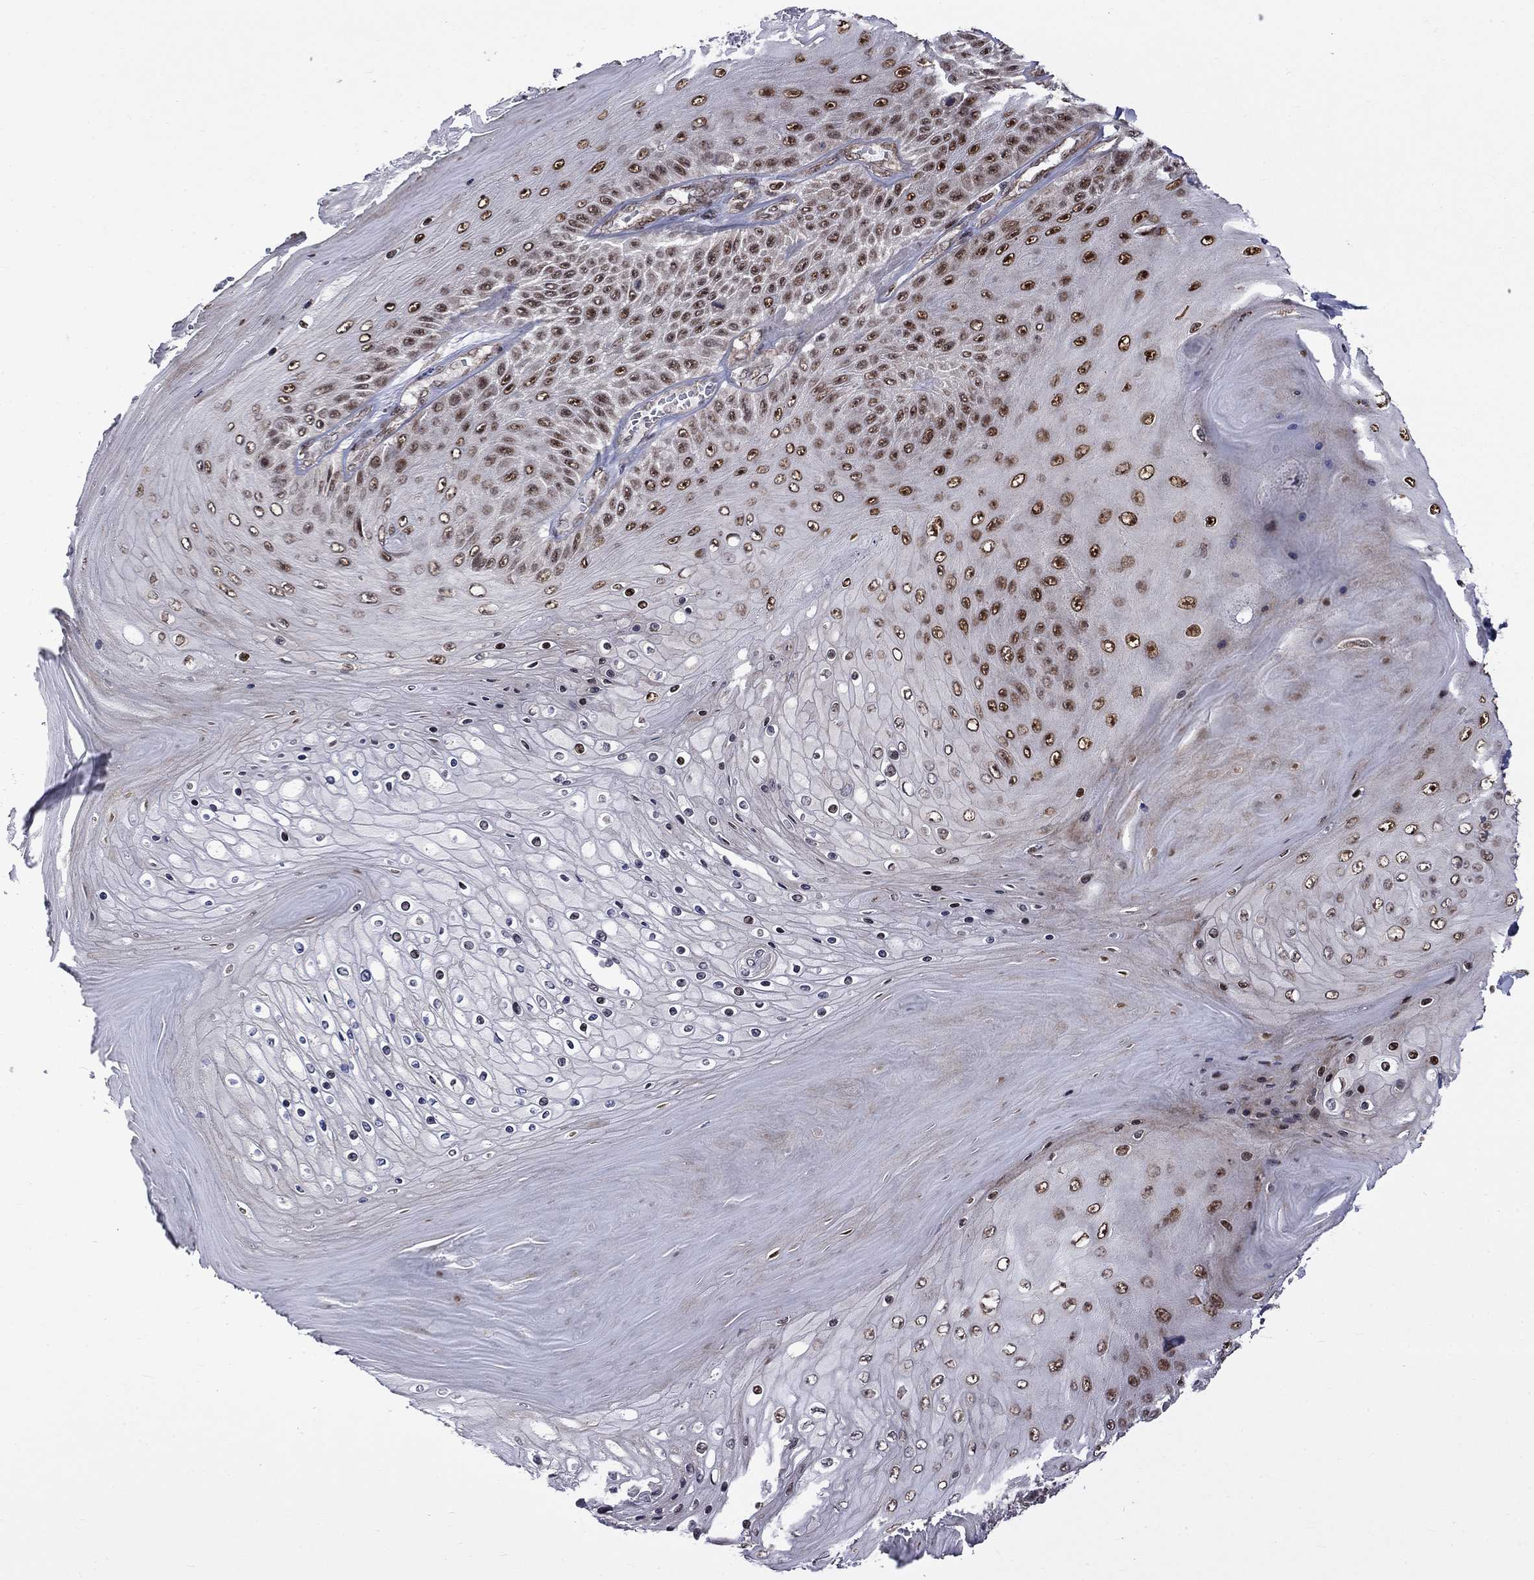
{"staining": {"intensity": "strong", "quantity": "25%-75%", "location": "nuclear"}, "tissue": "skin cancer", "cell_type": "Tumor cells", "image_type": "cancer", "snomed": [{"axis": "morphology", "description": "Squamous cell carcinoma, NOS"}, {"axis": "topography", "description": "Skin"}], "caption": "About 25%-75% of tumor cells in skin squamous cell carcinoma show strong nuclear protein expression as visualized by brown immunohistochemical staining.", "gene": "KPNA3", "patient": {"sex": "male", "age": 62}}